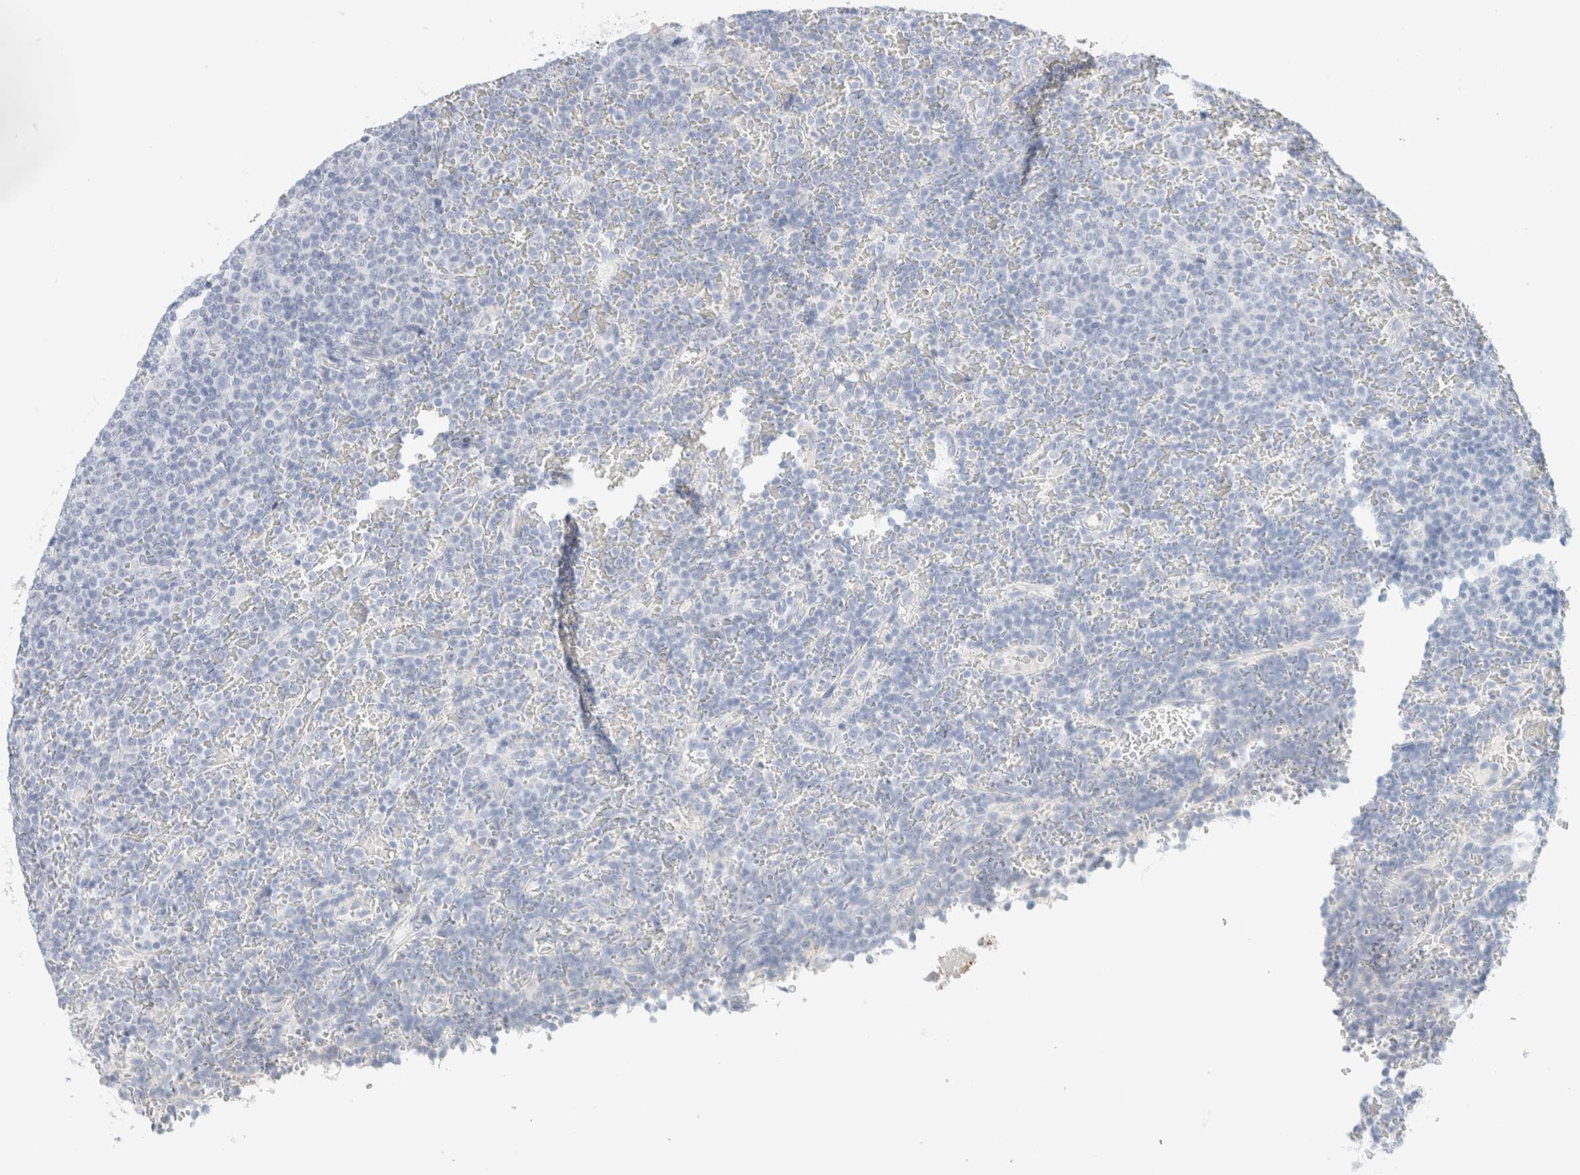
{"staining": {"intensity": "negative", "quantity": "none", "location": "none"}, "tissue": "lymphoma", "cell_type": "Tumor cells", "image_type": "cancer", "snomed": [{"axis": "morphology", "description": "Malignant lymphoma, non-Hodgkin's type, Low grade"}, {"axis": "topography", "description": "Spleen"}], "caption": "The histopathology image exhibits no significant expression in tumor cells of low-grade malignant lymphoma, non-Hodgkin's type.", "gene": "HEXD", "patient": {"sex": "female", "age": 77}}